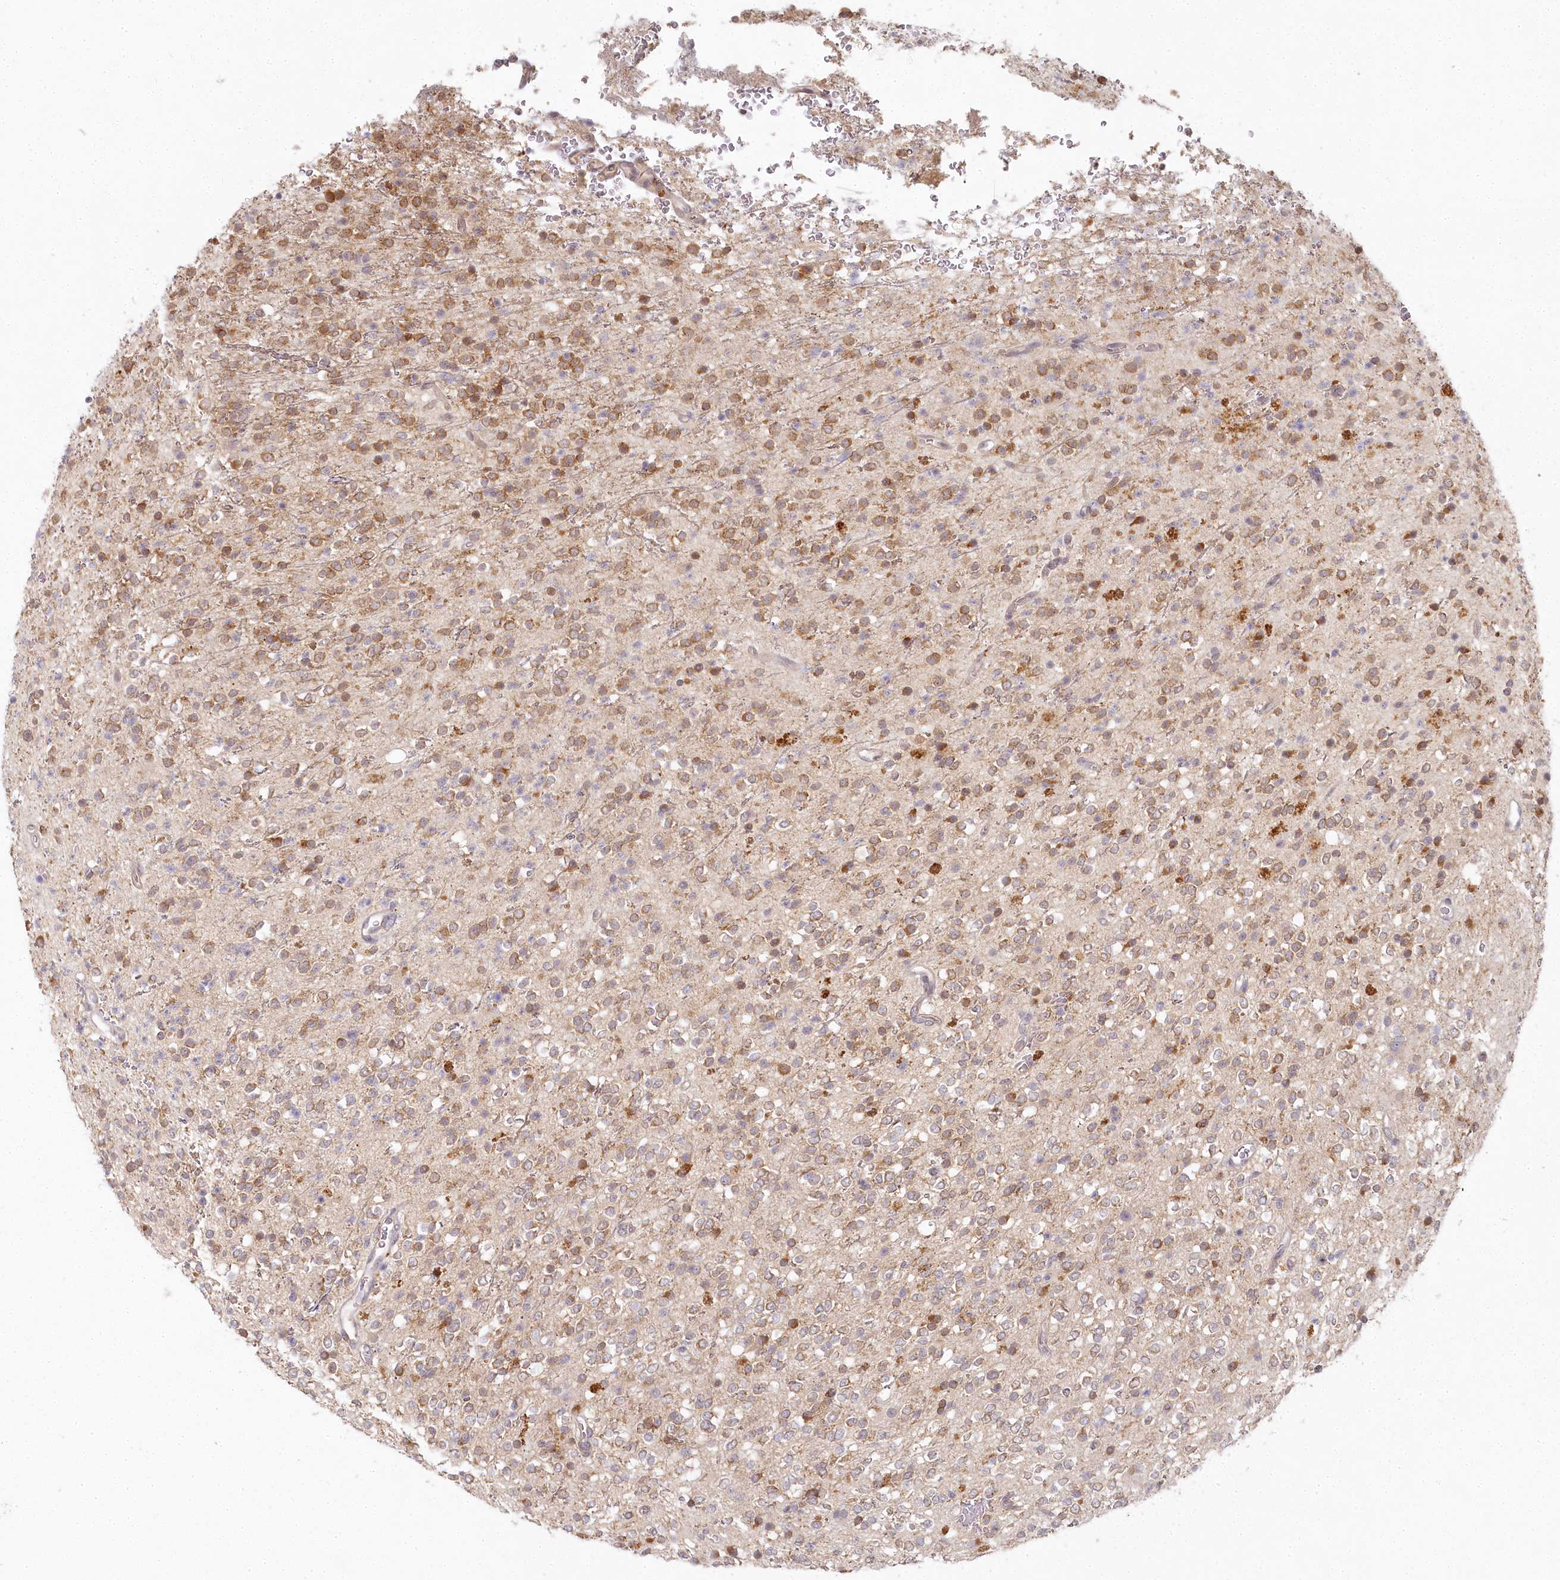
{"staining": {"intensity": "moderate", "quantity": "25%-75%", "location": "cytoplasmic/membranous"}, "tissue": "glioma", "cell_type": "Tumor cells", "image_type": "cancer", "snomed": [{"axis": "morphology", "description": "Glioma, malignant, High grade"}, {"axis": "topography", "description": "Brain"}], "caption": "Tumor cells exhibit medium levels of moderate cytoplasmic/membranous expression in approximately 25%-75% of cells in human malignant glioma (high-grade).", "gene": "AAMDC", "patient": {"sex": "male", "age": 34}}